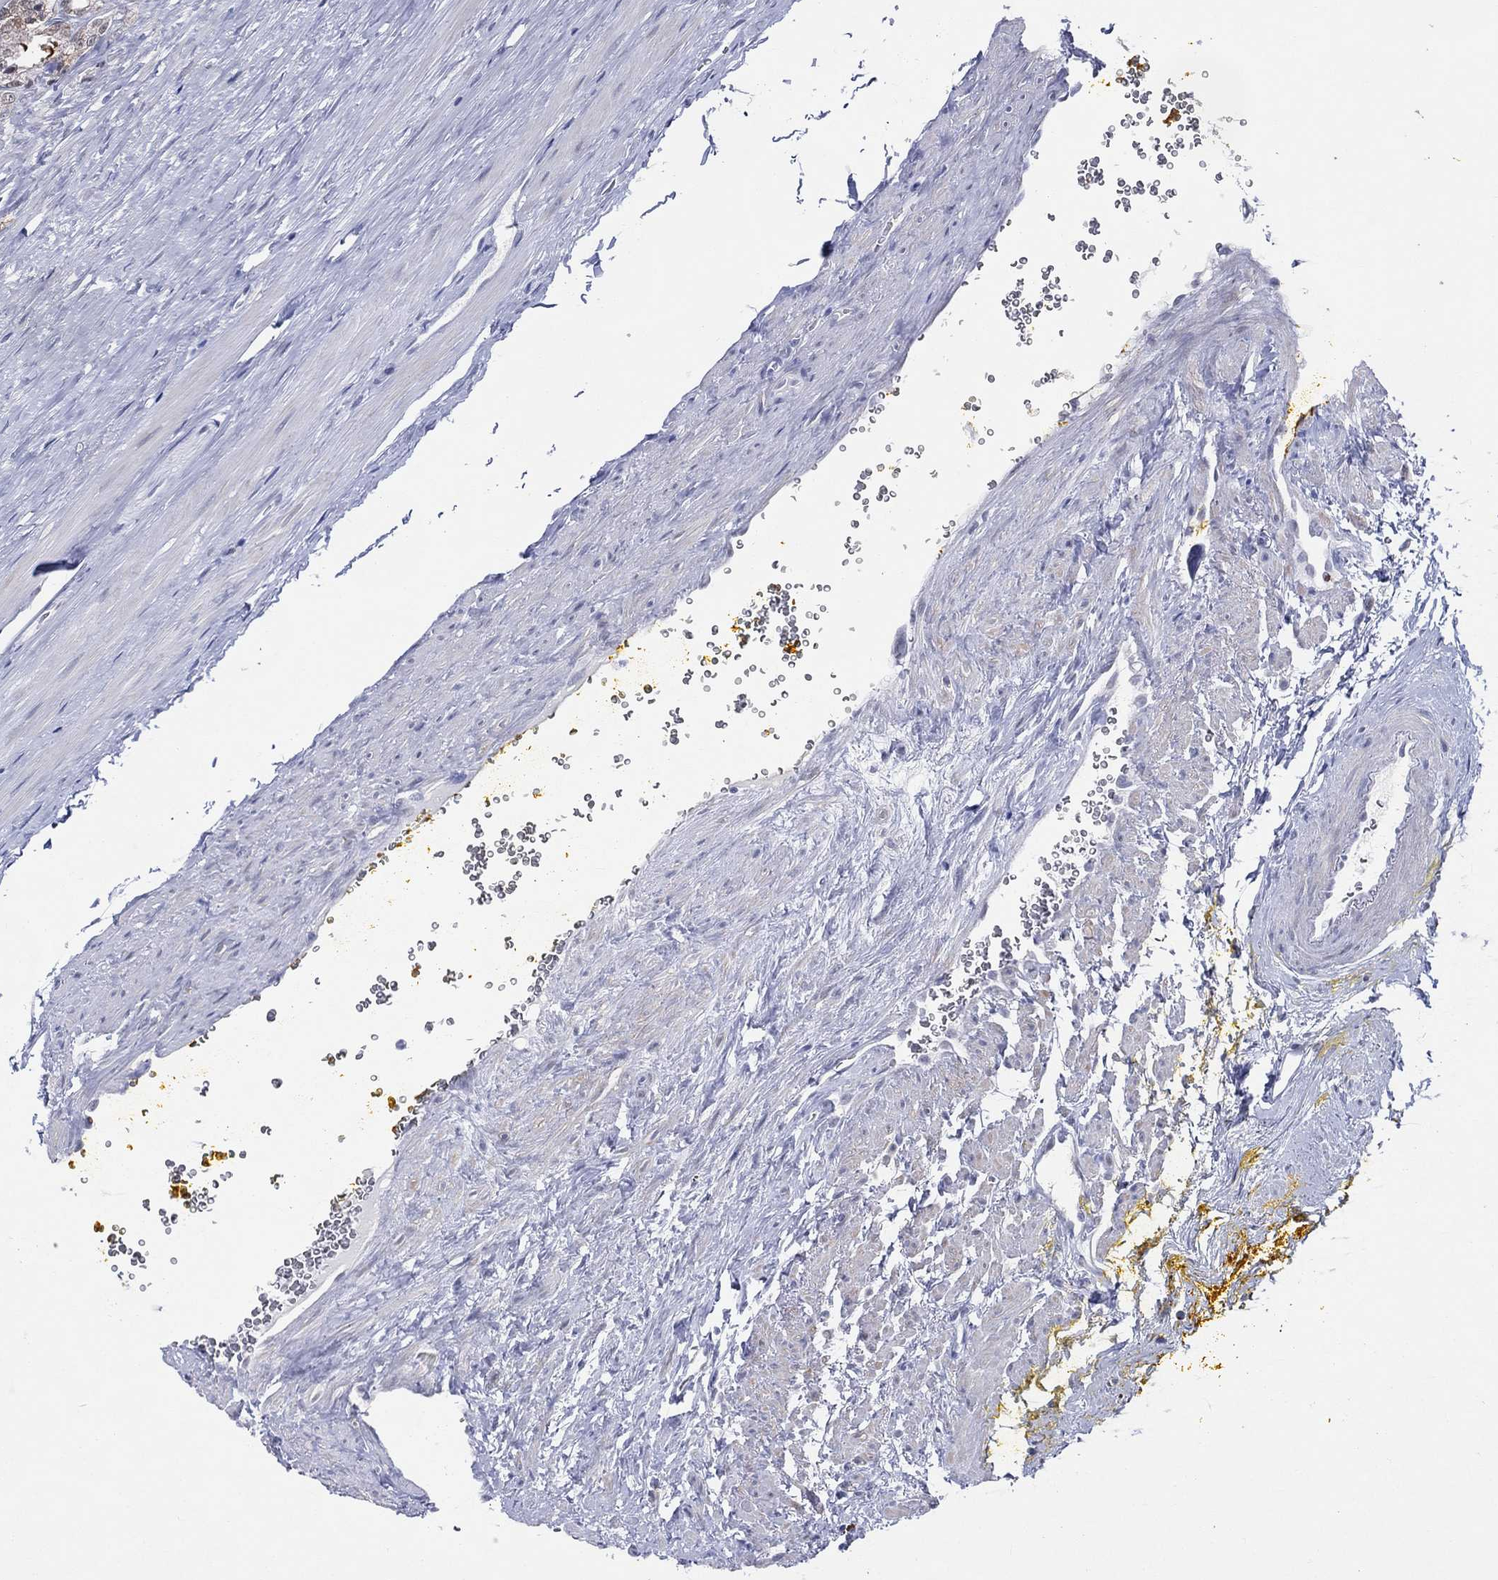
{"staining": {"intensity": "strong", "quantity": "25%-75%", "location": "cytoplasmic/membranous"}, "tissue": "prostate cancer", "cell_type": "Tumor cells", "image_type": "cancer", "snomed": [{"axis": "morphology", "description": "Adenocarcinoma, NOS"}, {"axis": "topography", "description": "Prostate"}], "caption": "Prostate cancer was stained to show a protein in brown. There is high levels of strong cytoplasmic/membranous staining in approximately 25%-75% of tumor cells.", "gene": "CFAP58", "patient": {"sex": "male", "age": 67}}